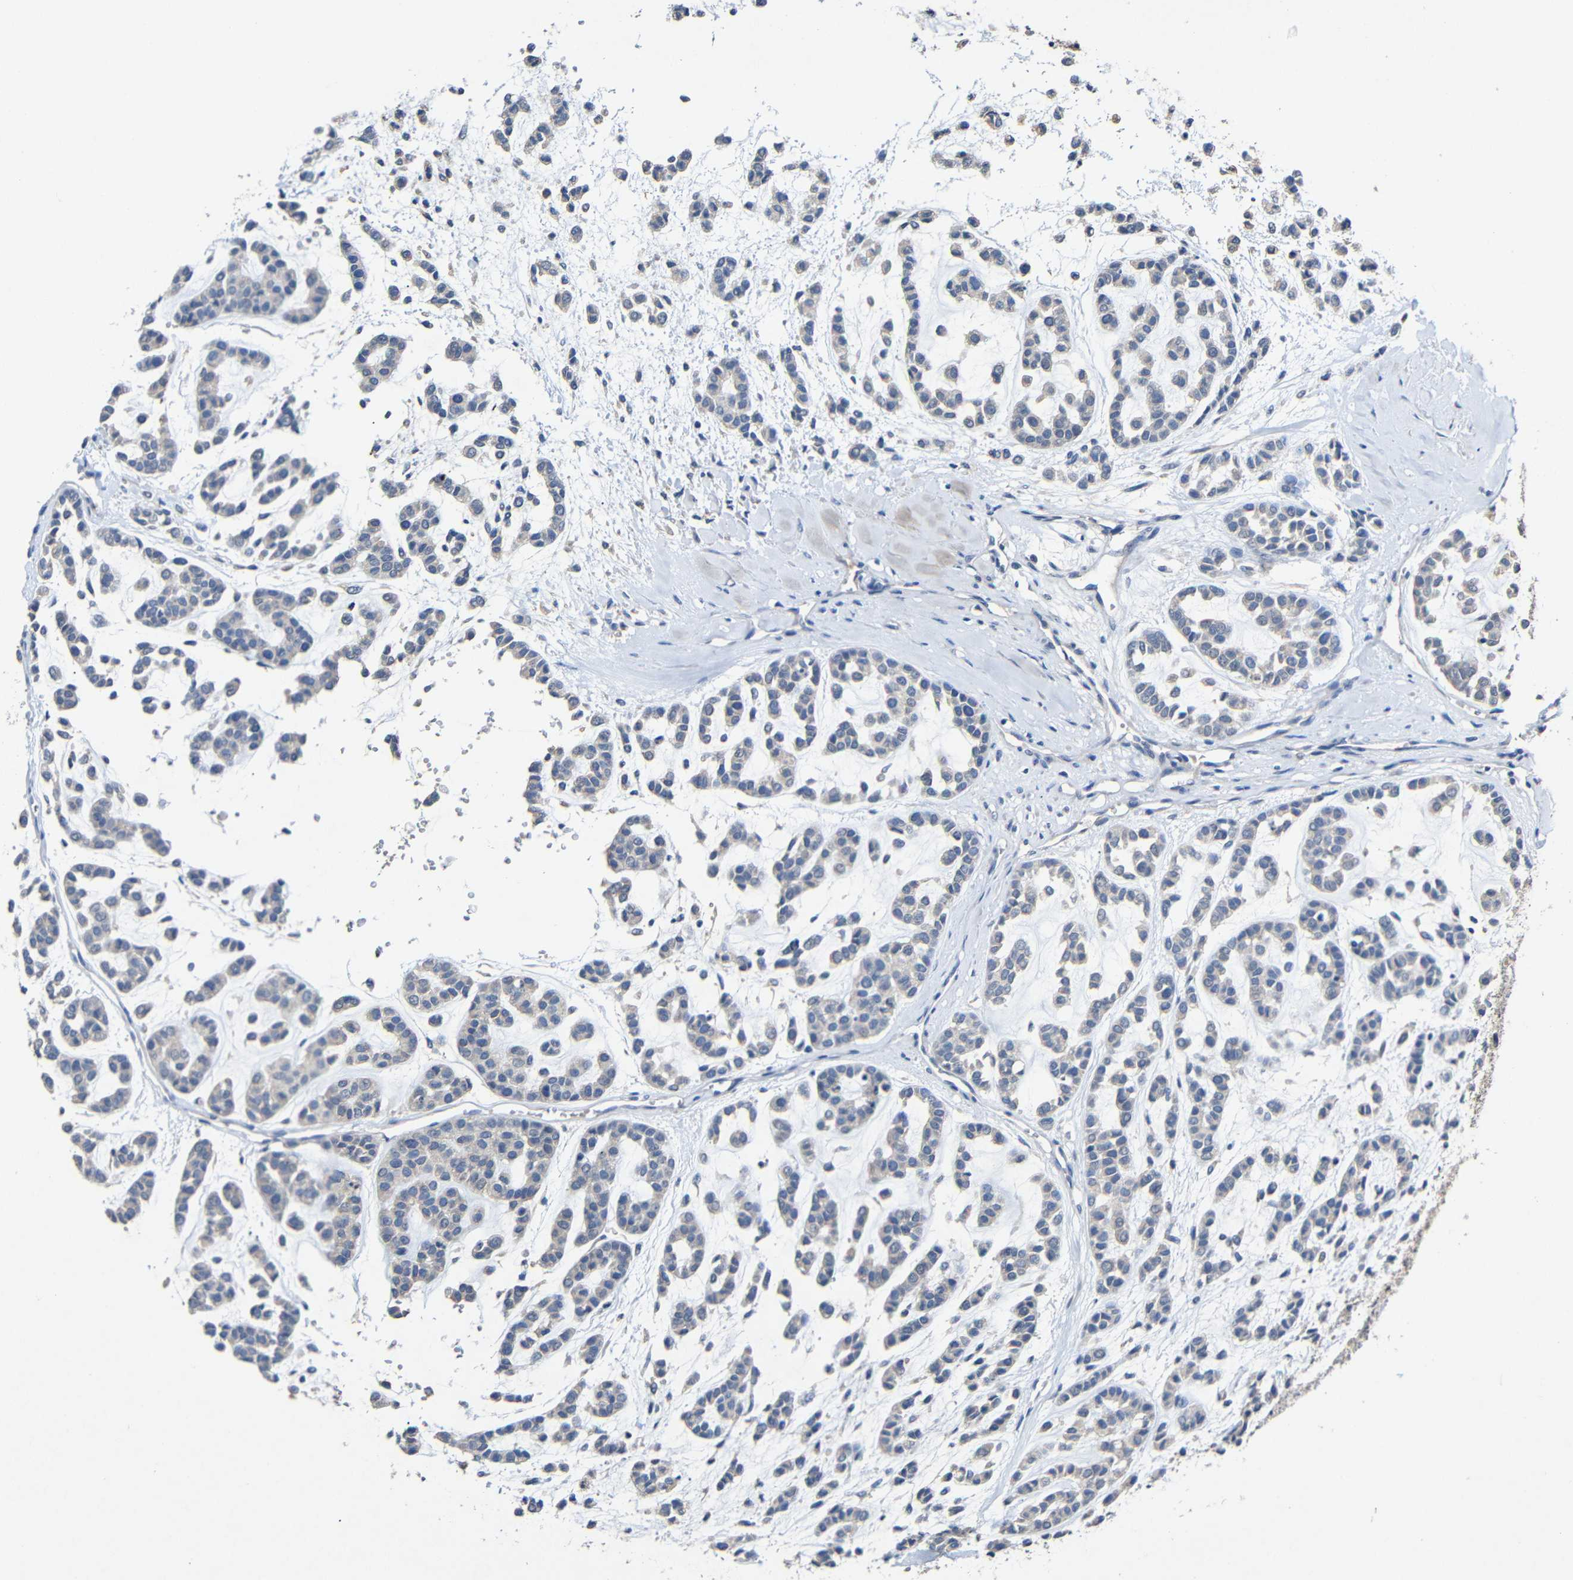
{"staining": {"intensity": "negative", "quantity": "none", "location": "none"}, "tissue": "head and neck cancer", "cell_type": "Tumor cells", "image_type": "cancer", "snomed": [{"axis": "morphology", "description": "Adenocarcinoma, NOS"}, {"axis": "morphology", "description": "Adenoma, NOS"}, {"axis": "topography", "description": "Head-Neck"}], "caption": "The image demonstrates no significant staining in tumor cells of head and neck adenocarcinoma.", "gene": "HNF1A", "patient": {"sex": "female", "age": 55}}